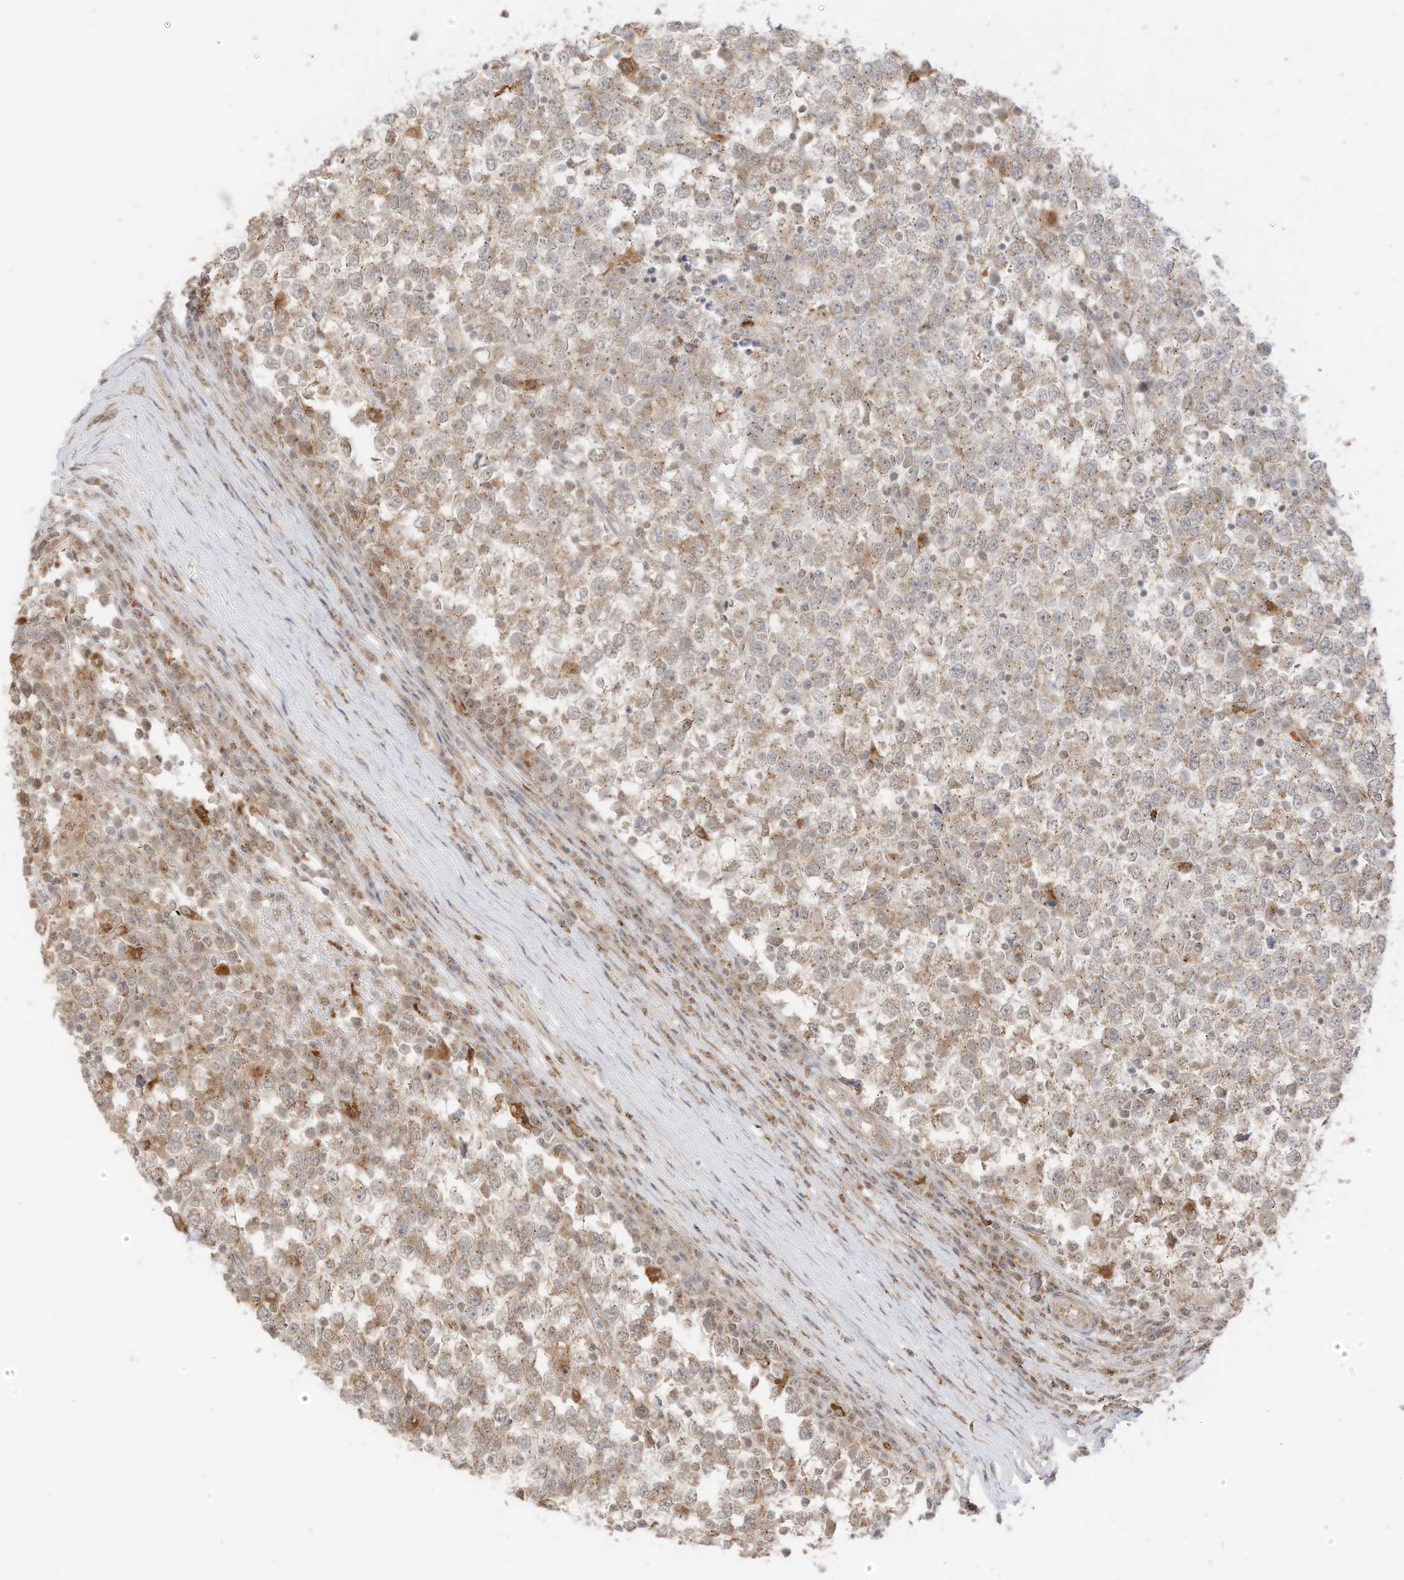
{"staining": {"intensity": "moderate", "quantity": "25%-75%", "location": "cytoplasmic/membranous"}, "tissue": "testis cancer", "cell_type": "Tumor cells", "image_type": "cancer", "snomed": [{"axis": "morphology", "description": "Seminoma, NOS"}, {"axis": "topography", "description": "Testis"}], "caption": "Protein staining of testis cancer (seminoma) tissue displays moderate cytoplasmic/membranous expression in approximately 25%-75% of tumor cells.", "gene": "N4BP3", "patient": {"sex": "male", "age": 65}}